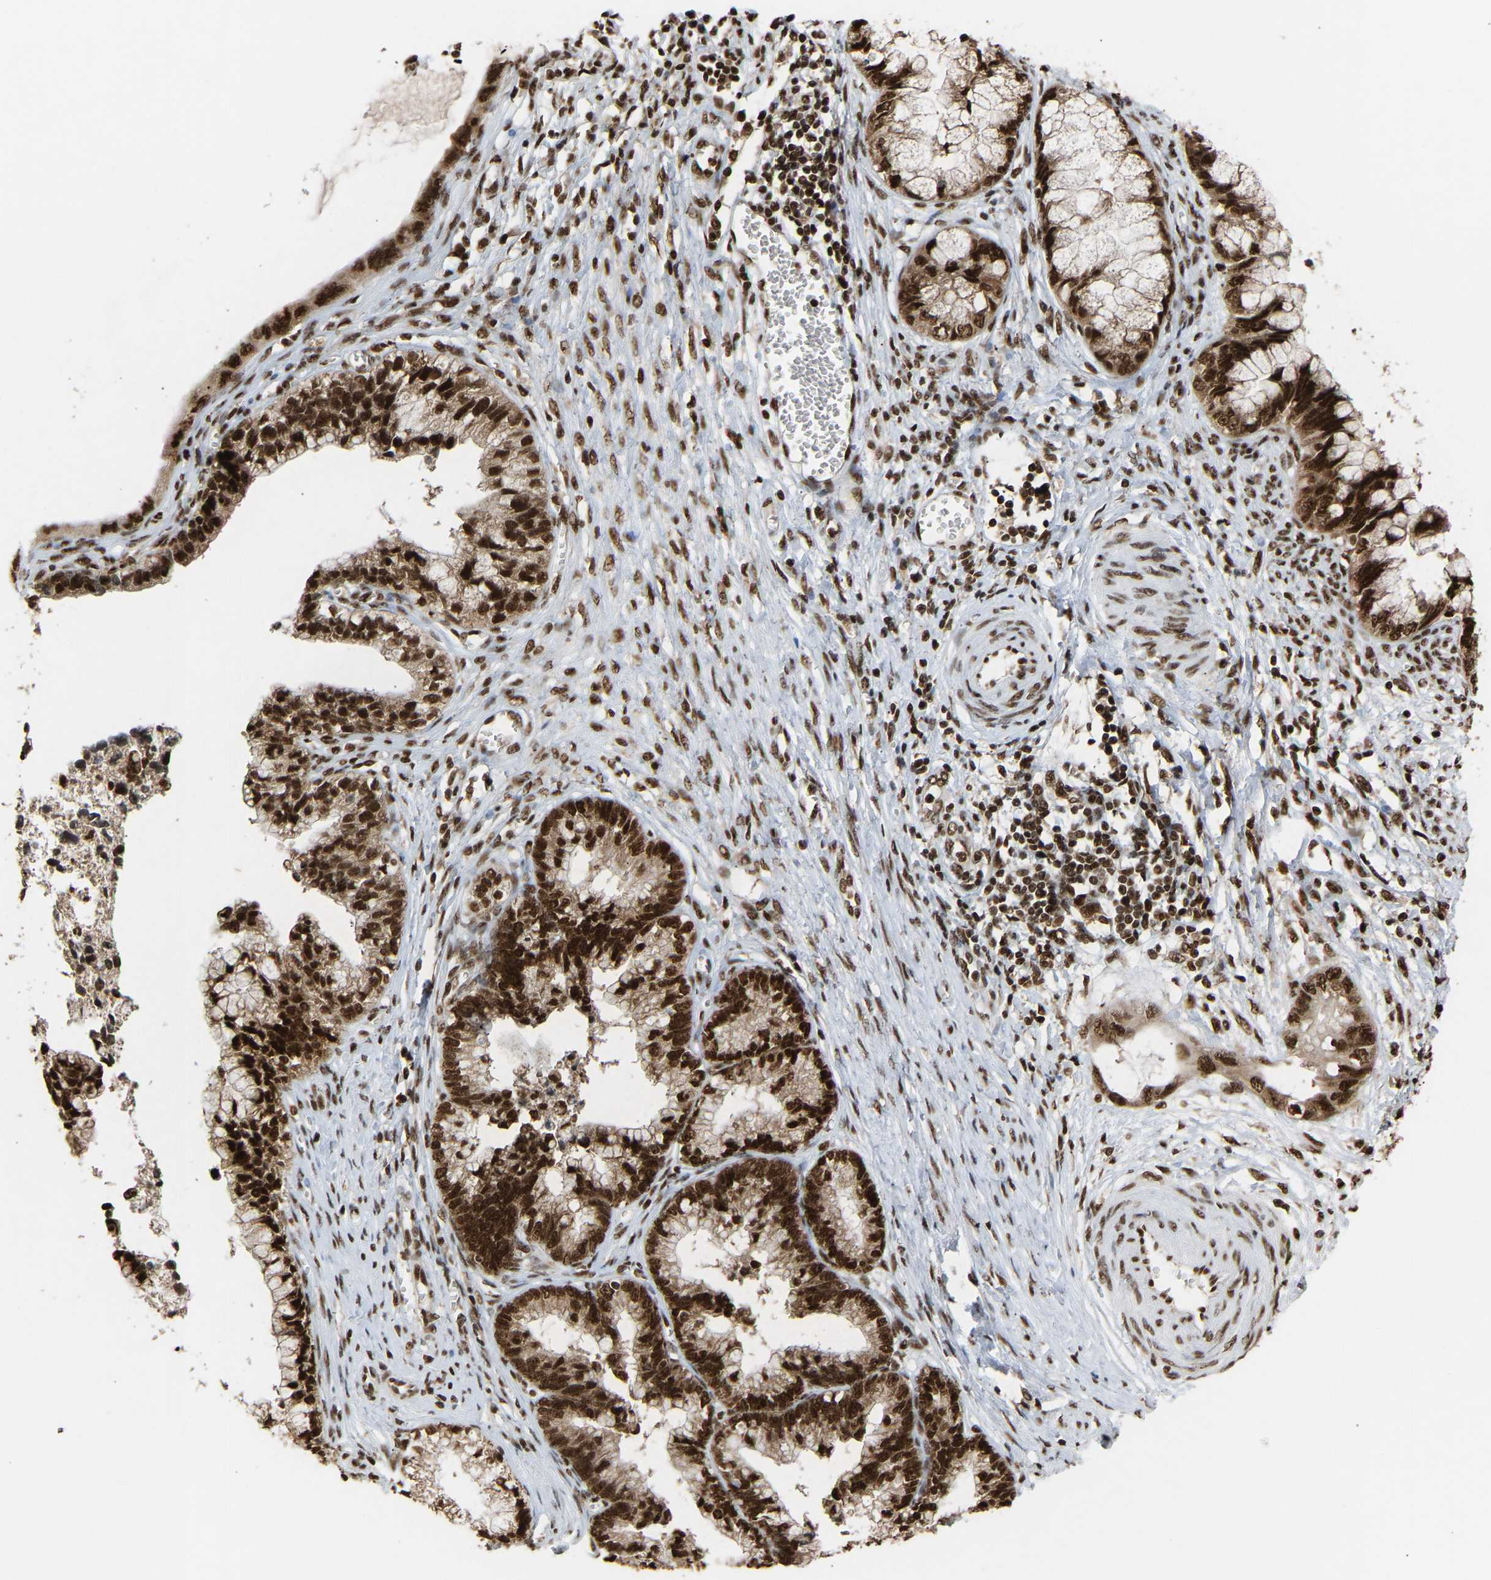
{"staining": {"intensity": "strong", "quantity": ">75%", "location": "cytoplasmic/membranous,nuclear"}, "tissue": "cervical cancer", "cell_type": "Tumor cells", "image_type": "cancer", "snomed": [{"axis": "morphology", "description": "Adenocarcinoma, NOS"}, {"axis": "topography", "description": "Cervix"}], "caption": "Cervical cancer (adenocarcinoma) stained for a protein (brown) exhibits strong cytoplasmic/membranous and nuclear positive positivity in approximately >75% of tumor cells.", "gene": "ALYREF", "patient": {"sex": "female", "age": 44}}